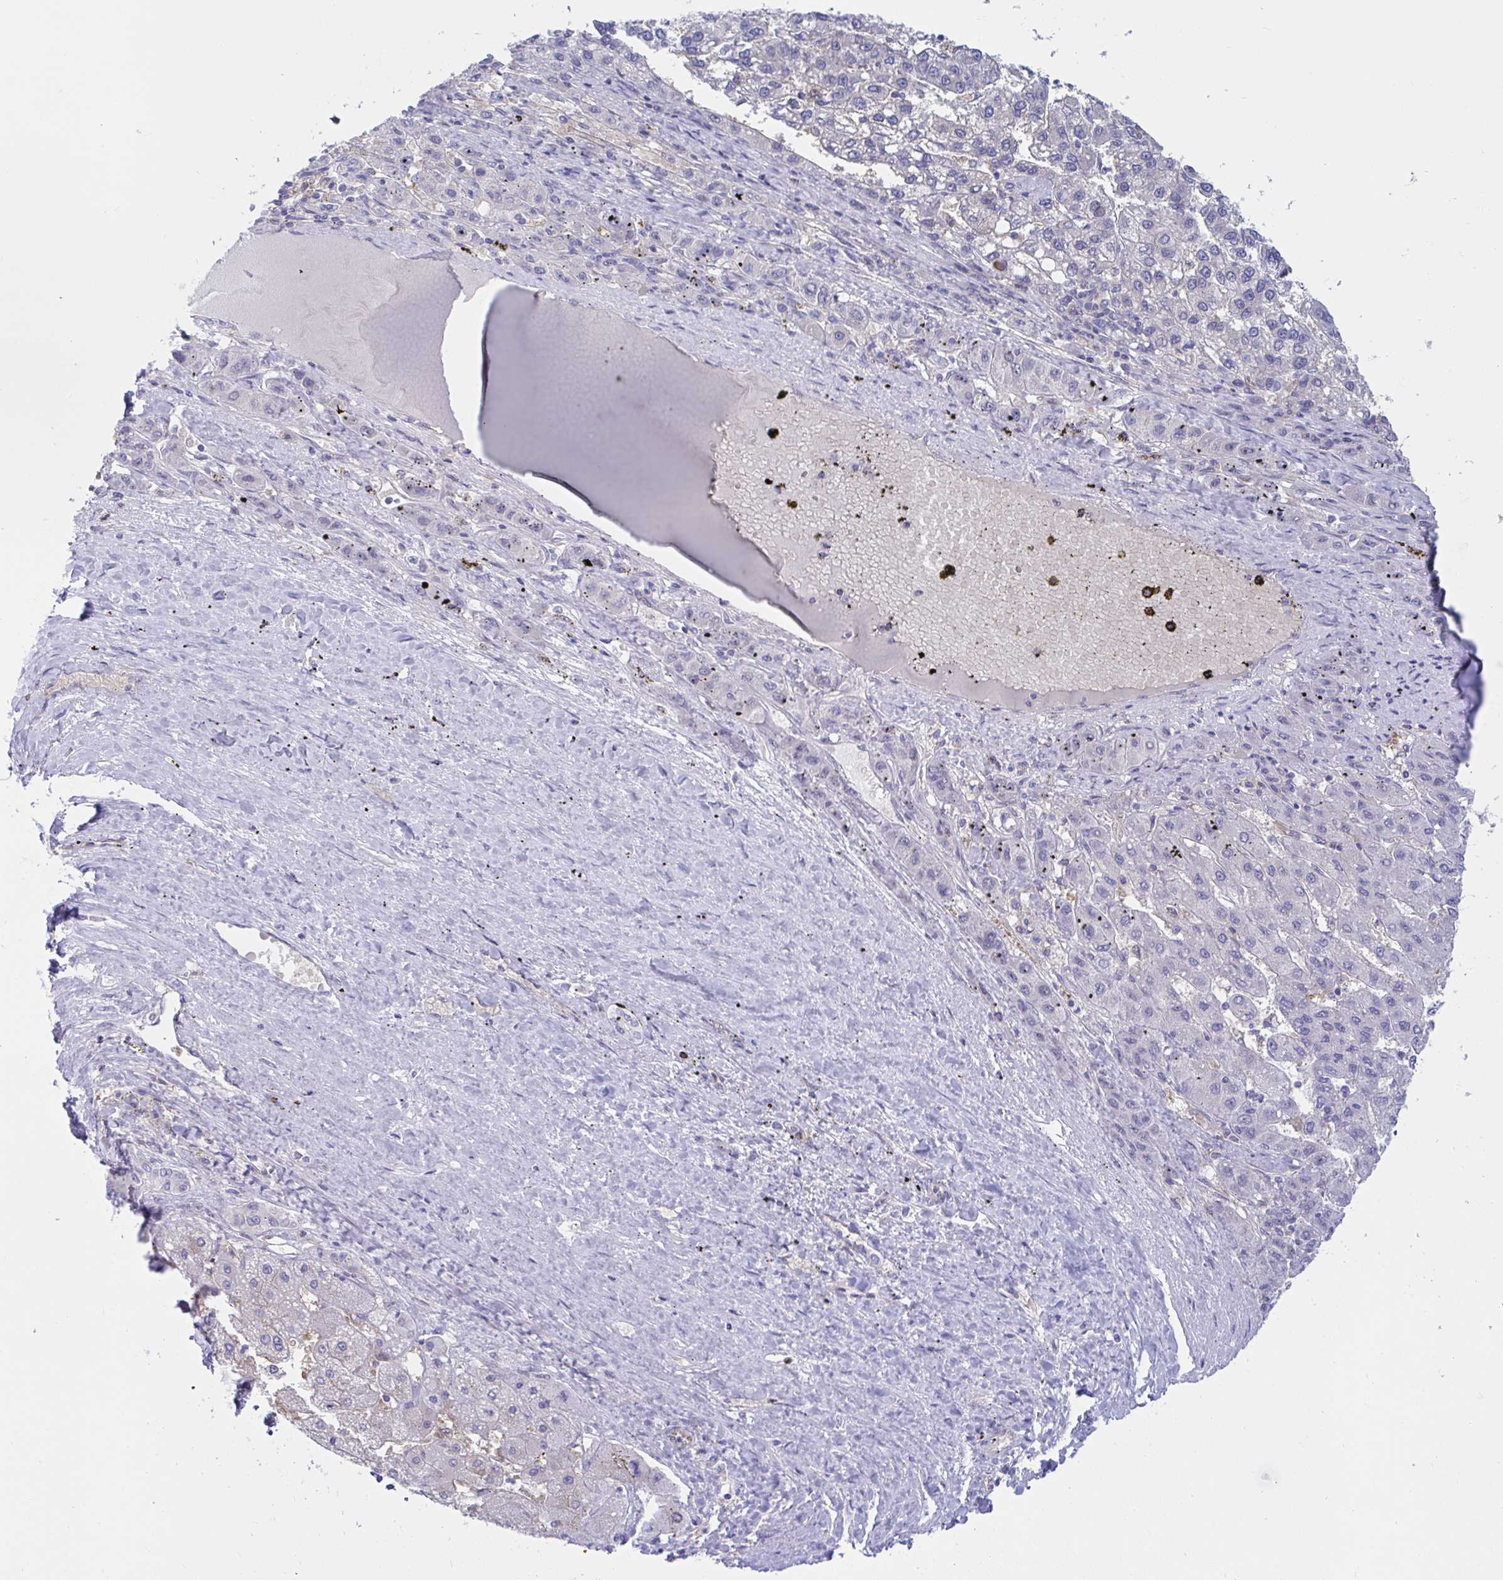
{"staining": {"intensity": "negative", "quantity": "none", "location": "none"}, "tissue": "liver cancer", "cell_type": "Tumor cells", "image_type": "cancer", "snomed": [{"axis": "morphology", "description": "Carcinoma, Hepatocellular, NOS"}, {"axis": "topography", "description": "Liver"}], "caption": "Hepatocellular carcinoma (liver) was stained to show a protein in brown. There is no significant positivity in tumor cells. (DAB immunohistochemistry visualized using brightfield microscopy, high magnification).", "gene": "CENPQ", "patient": {"sex": "female", "age": 82}}